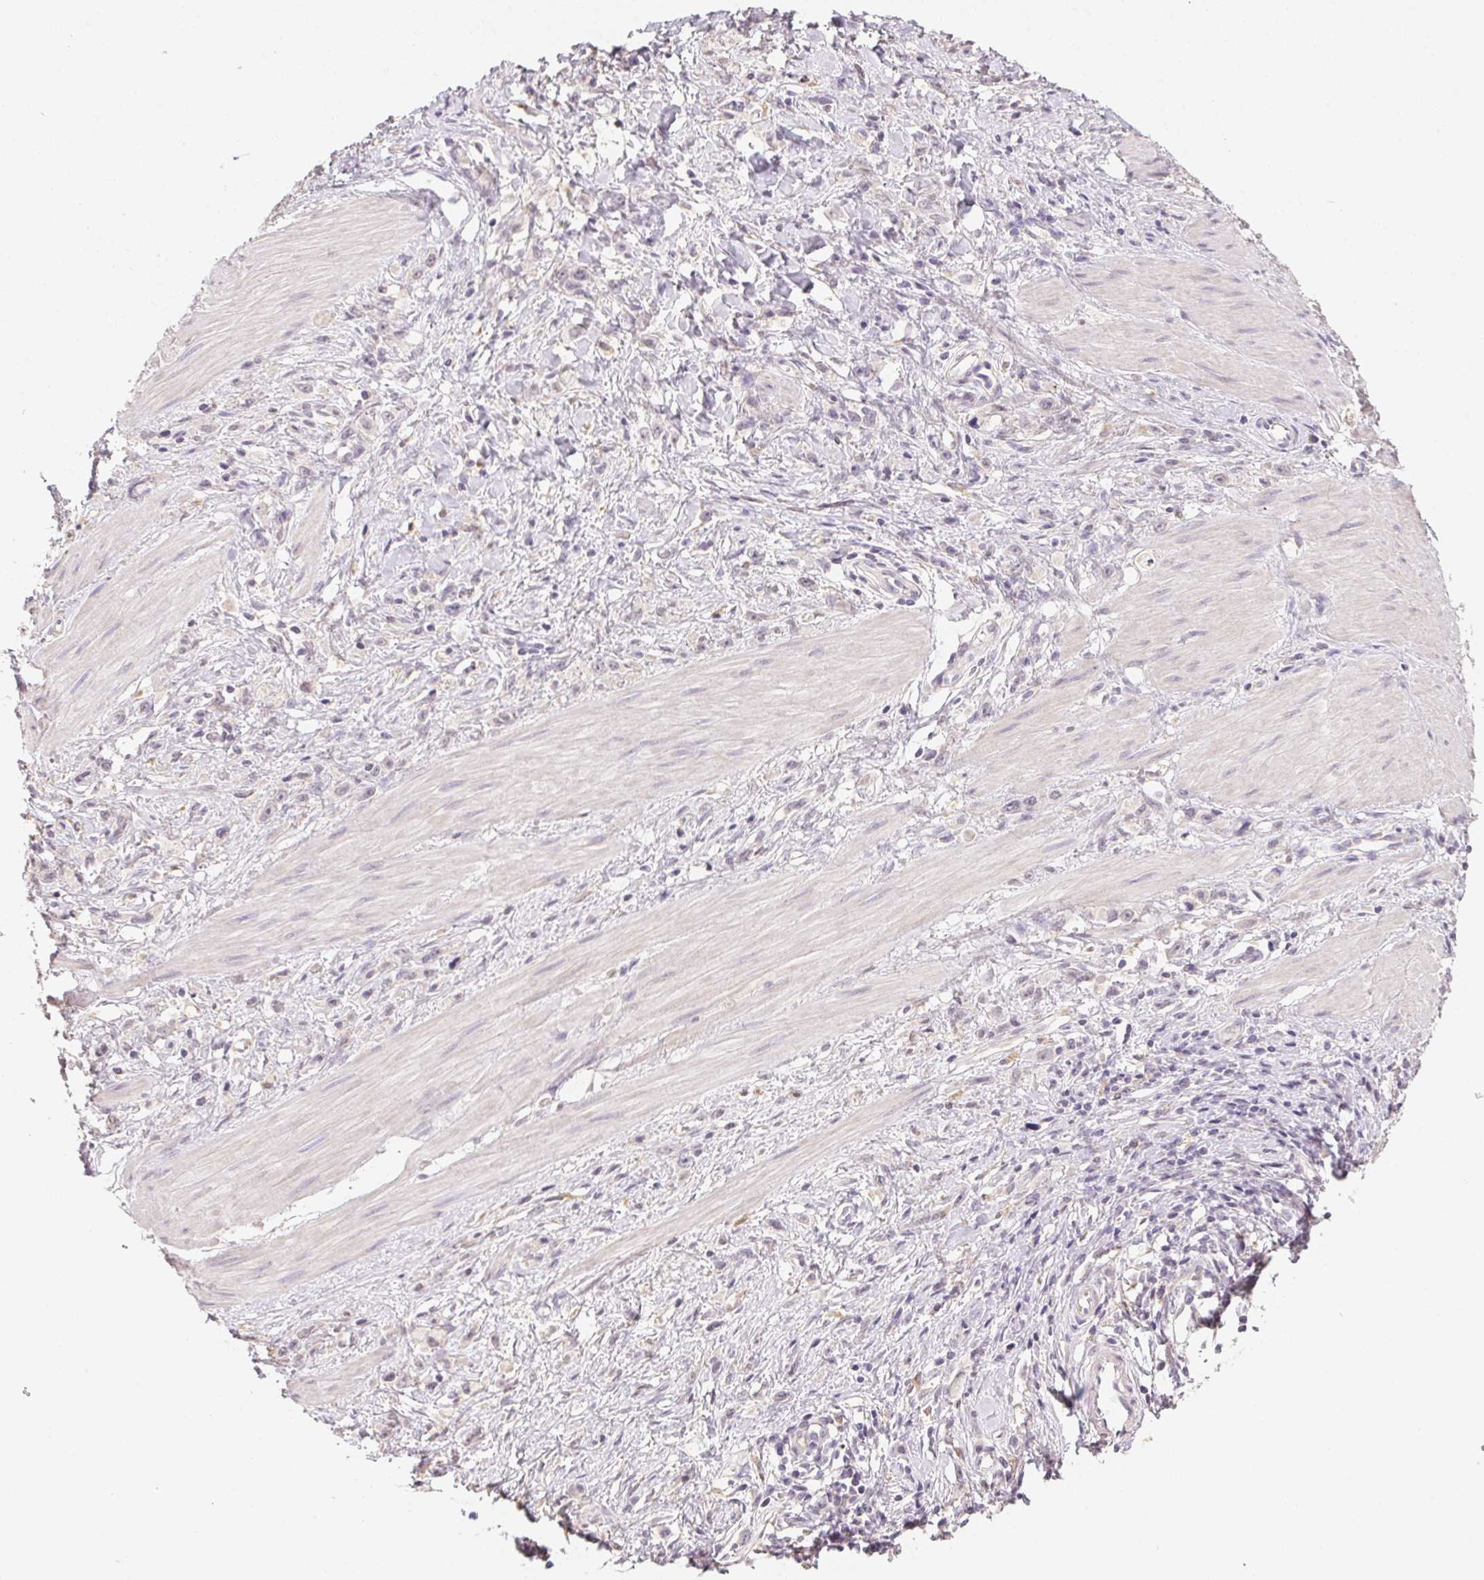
{"staining": {"intensity": "negative", "quantity": "none", "location": "none"}, "tissue": "stomach cancer", "cell_type": "Tumor cells", "image_type": "cancer", "snomed": [{"axis": "morphology", "description": "Adenocarcinoma, NOS"}, {"axis": "topography", "description": "Stomach"}], "caption": "Tumor cells show no significant staining in stomach adenocarcinoma.", "gene": "SLC6A18", "patient": {"sex": "male", "age": 47}}